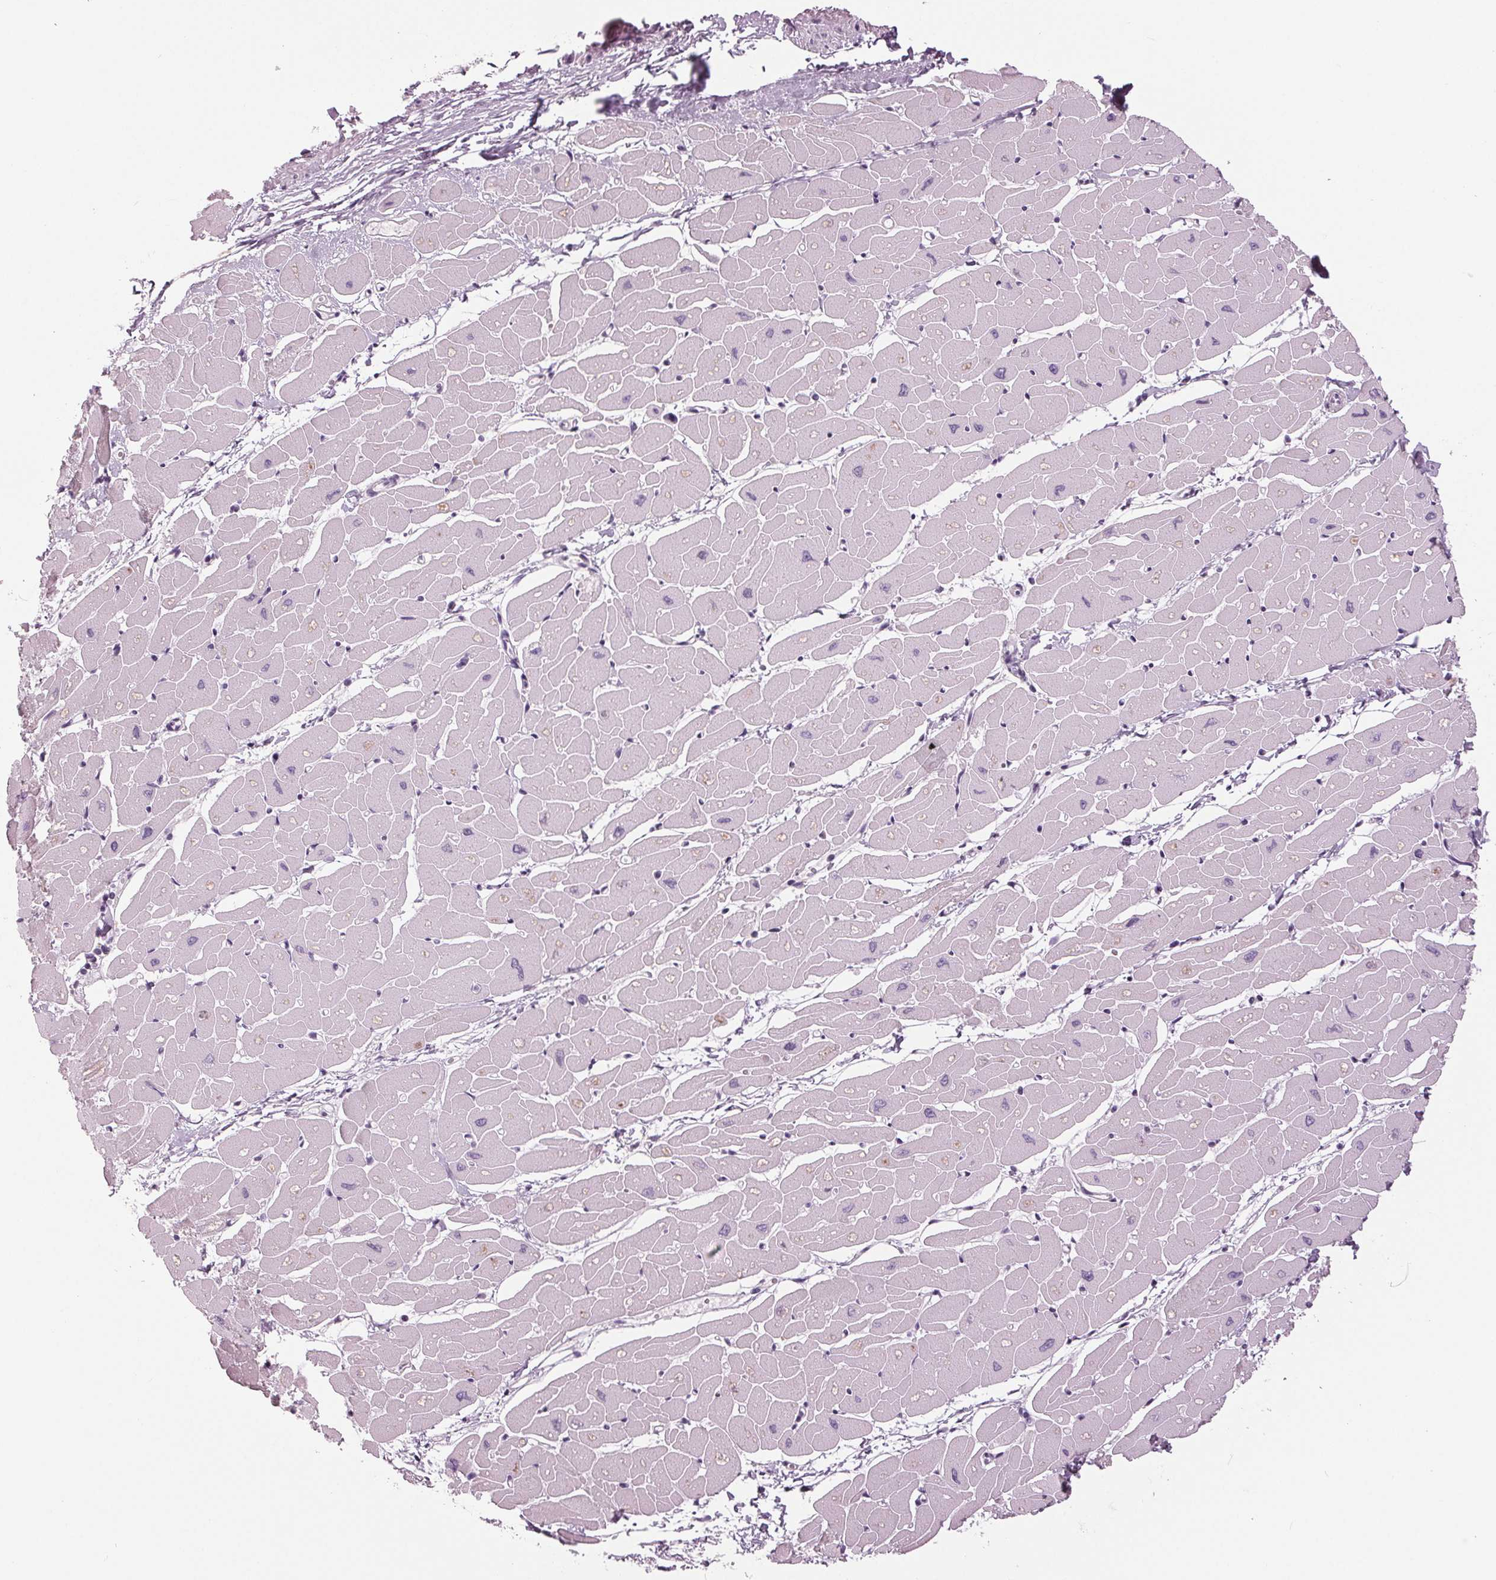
{"staining": {"intensity": "negative", "quantity": "none", "location": "none"}, "tissue": "heart muscle", "cell_type": "Cardiomyocytes", "image_type": "normal", "snomed": [{"axis": "morphology", "description": "Normal tissue, NOS"}, {"axis": "topography", "description": "Heart"}], "caption": "An IHC image of unremarkable heart muscle is shown. There is no staining in cardiomyocytes of heart muscle. (Stains: DAB (3,3'-diaminobenzidine) immunohistochemistry (IHC) with hematoxylin counter stain, Microscopy: brightfield microscopy at high magnification).", "gene": "SAMD4A", "patient": {"sex": "male", "age": 57}}